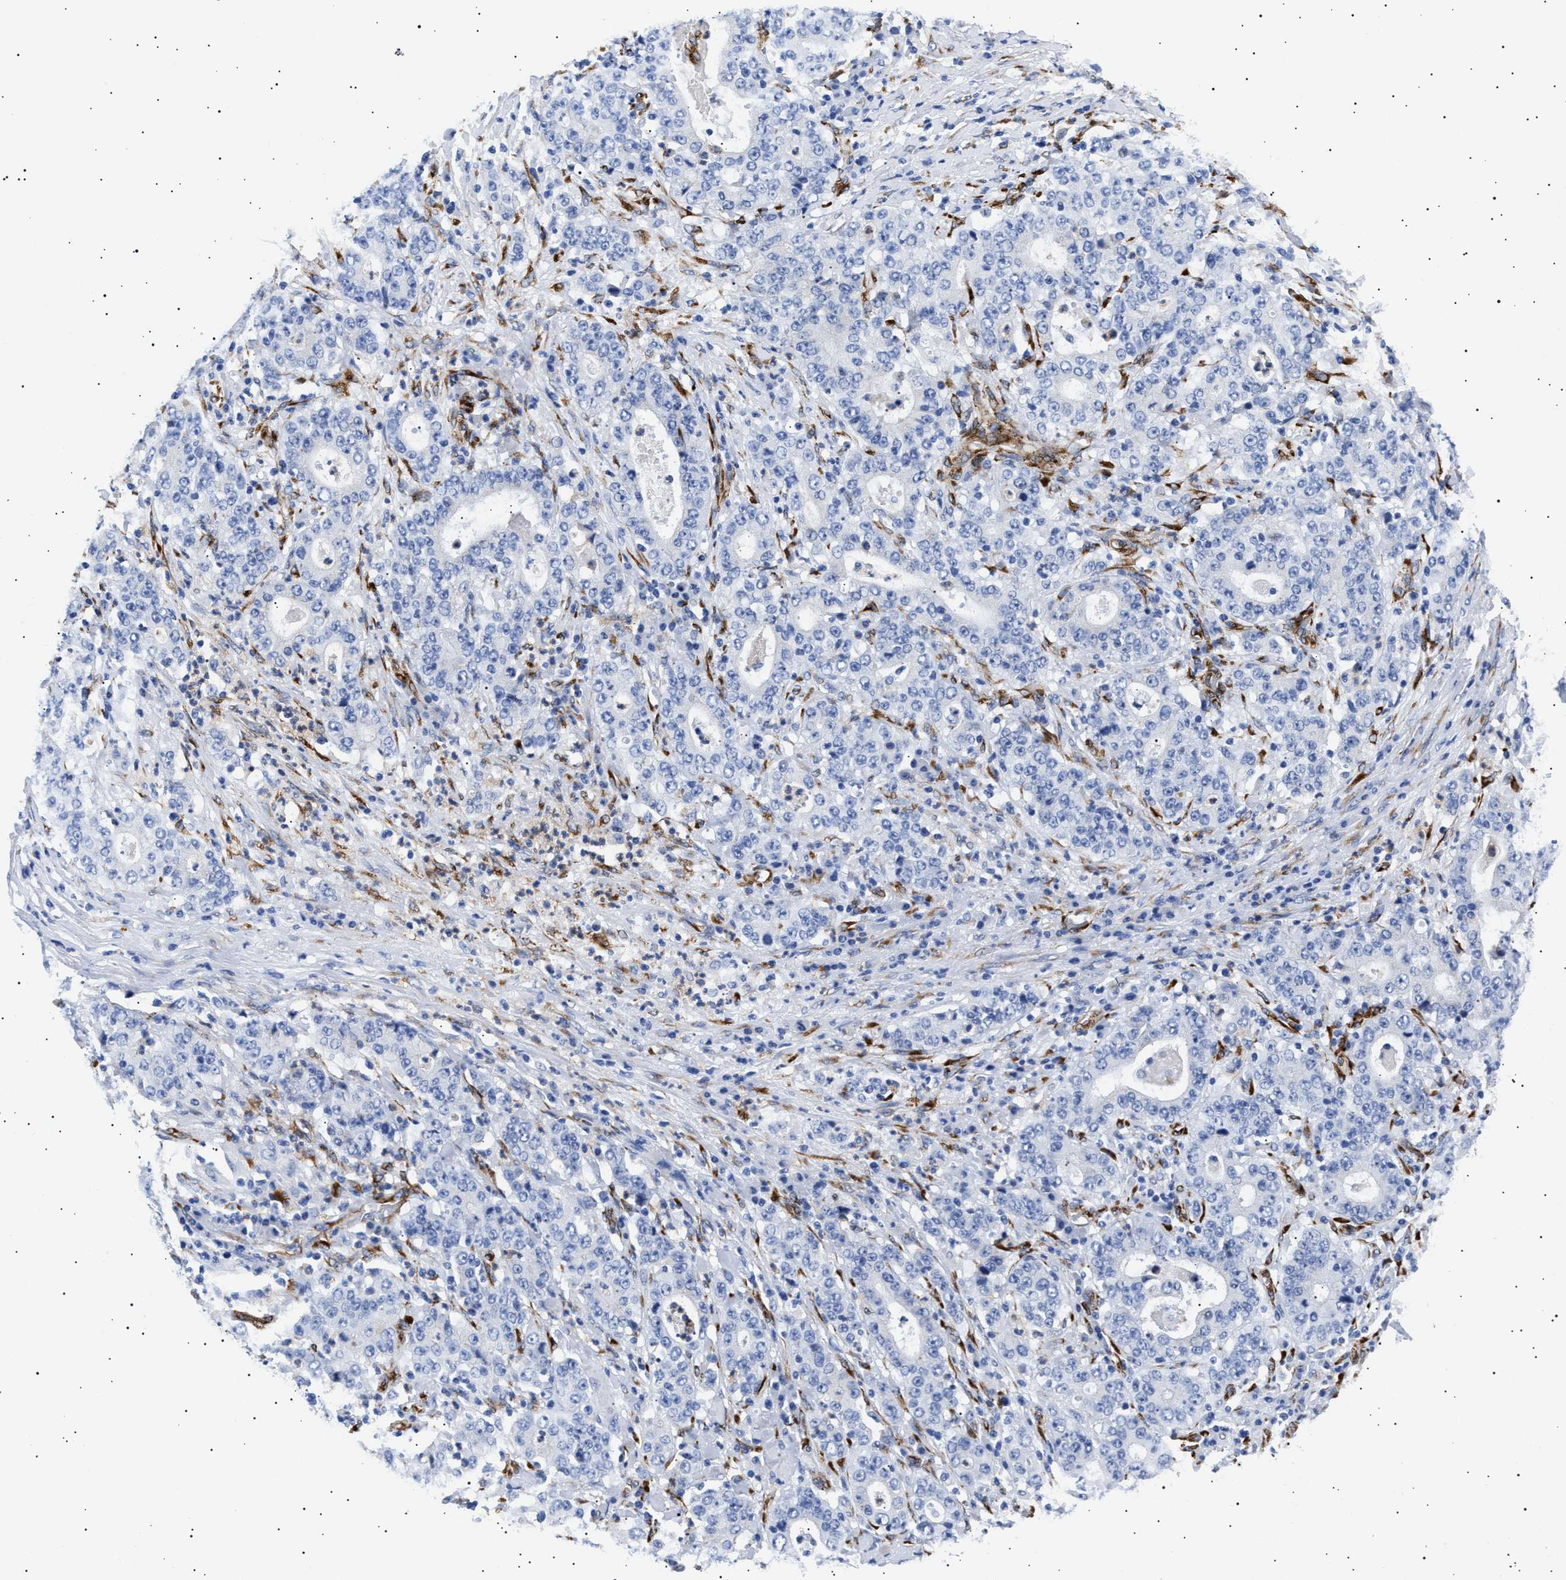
{"staining": {"intensity": "negative", "quantity": "none", "location": "none"}, "tissue": "stomach cancer", "cell_type": "Tumor cells", "image_type": "cancer", "snomed": [{"axis": "morphology", "description": "Normal tissue, NOS"}, {"axis": "morphology", "description": "Adenocarcinoma, NOS"}, {"axis": "topography", "description": "Stomach, upper"}, {"axis": "topography", "description": "Stomach"}], "caption": "Stomach adenocarcinoma stained for a protein using immunohistochemistry (IHC) displays no positivity tumor cells.", "gene": "HEMGN", "patient": {"sex": "male", "age": 59}}